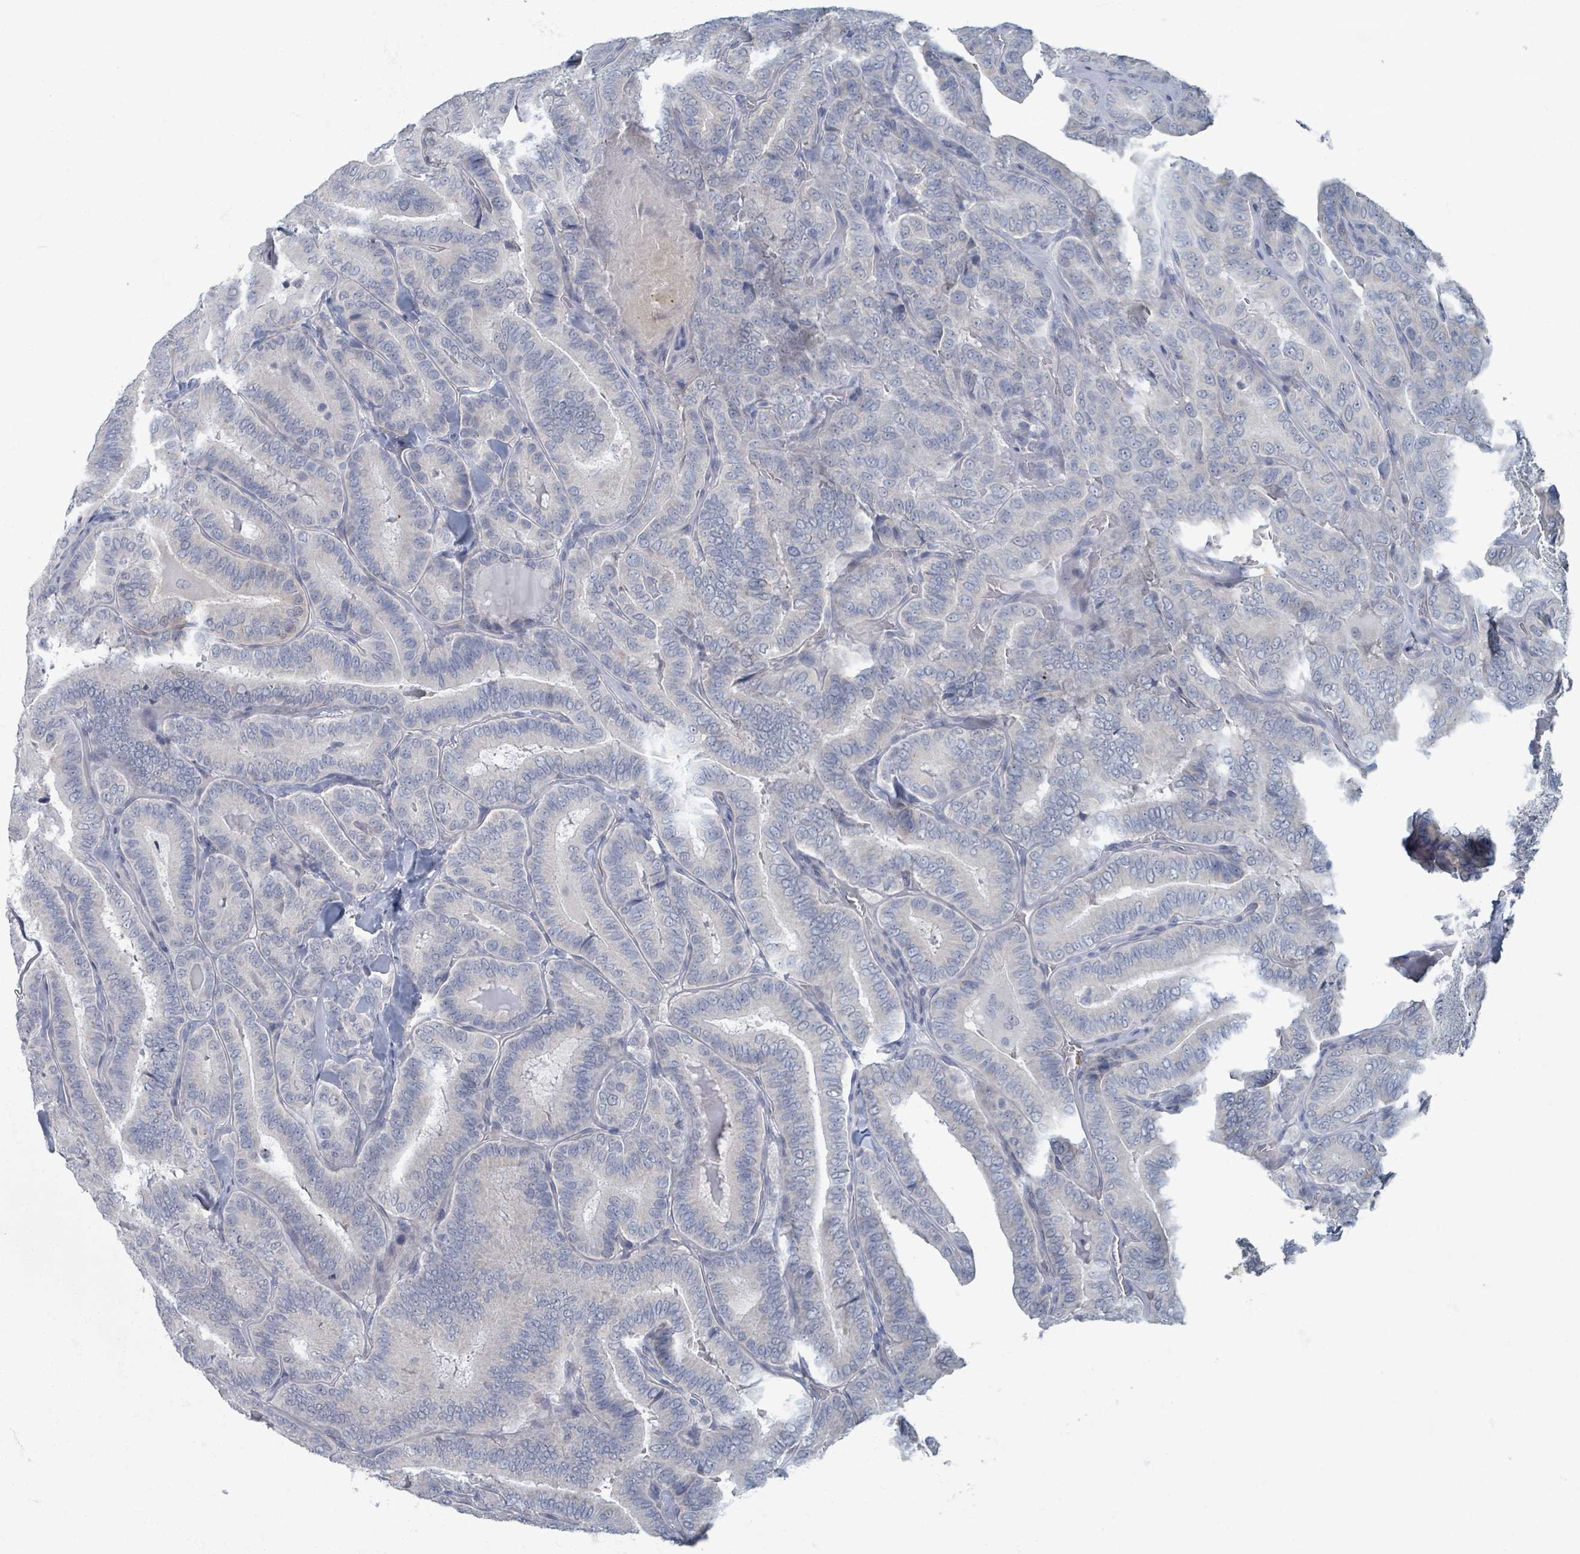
{"staining": {"intensity": "negative", "quantity": "none", "location": "none"}, "tissue": "thyroid cancer", "cell_type": "Tumor cells", "image_type": "cancer", "snomed": [{"axis": "morphology", "description": "Papillary adenocarcinoma, NOS"}, {"axis": "topography", "description": "Thyroid gland"}], "caption": "Thyroid cancer (papillary adenocarcinoma) stained for a protein using immunohistochemistry (IHC) reveals no staining tumor cells.", "gene": "WNT11", "patient": {"sex": "male", "age": 61}}